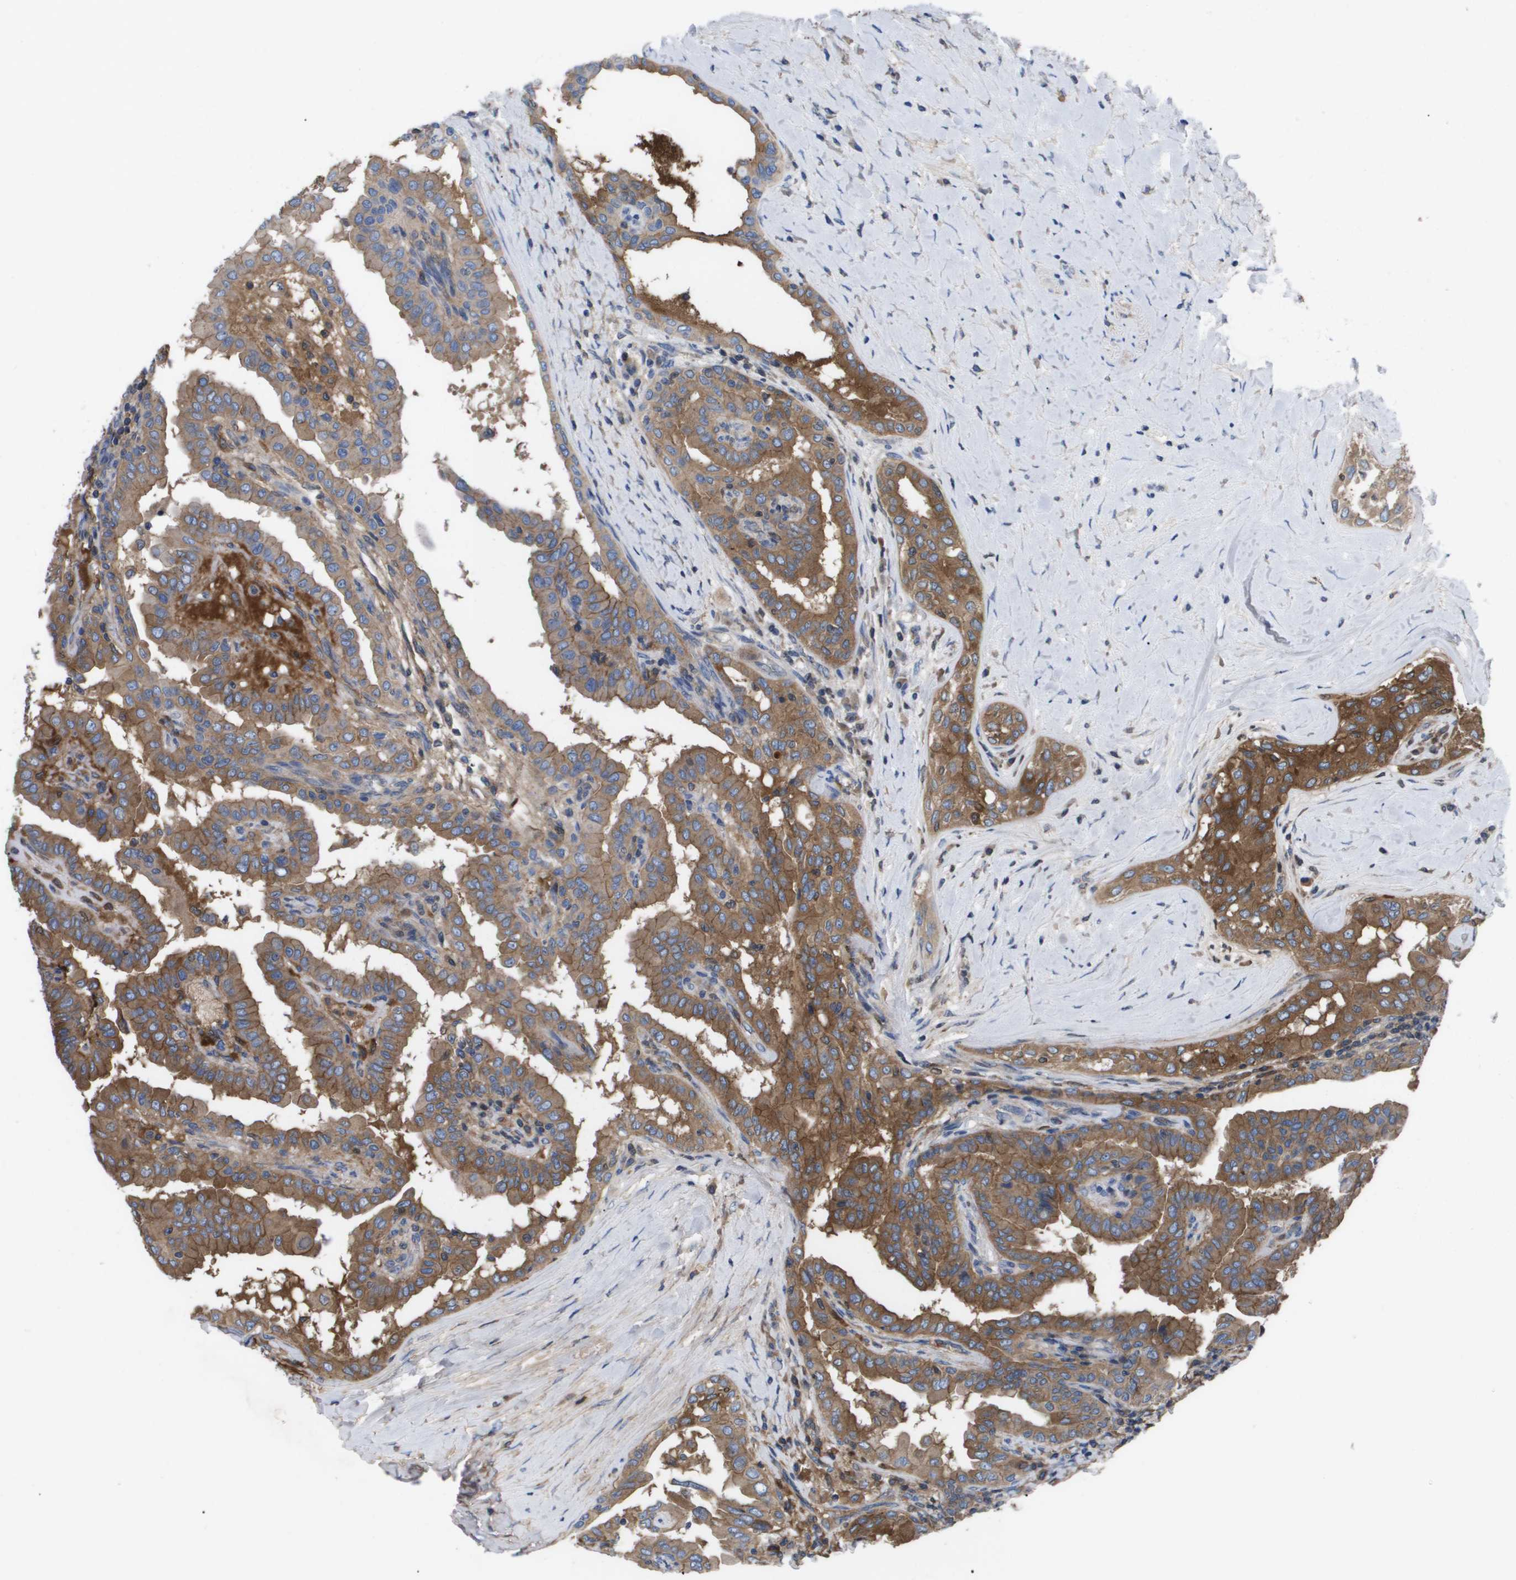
{"staining": {"intensity": "moderate", "quantity": ">75%", "location": "cytoplasmic/membranous"}, "tissue": "thyroid cancer", "cell_type": "Tumor cells", "image_type": "cancer", "snomed": [{"axis": "morphology", "description": "Papillary adenocarcinoma, NOS"}, {"axis": "topography", "description": "Thyroid gland"}], "caption": "Immunohistochemical staining of human thyroid cancer (papillary adenocarcinoma) reveals medium levels of moderate cytoplasmic/membranous protein staining in about >75% of tumor cells.", "gene": "SERPINA6", "patient": {"sex": "male", "age": 33}}